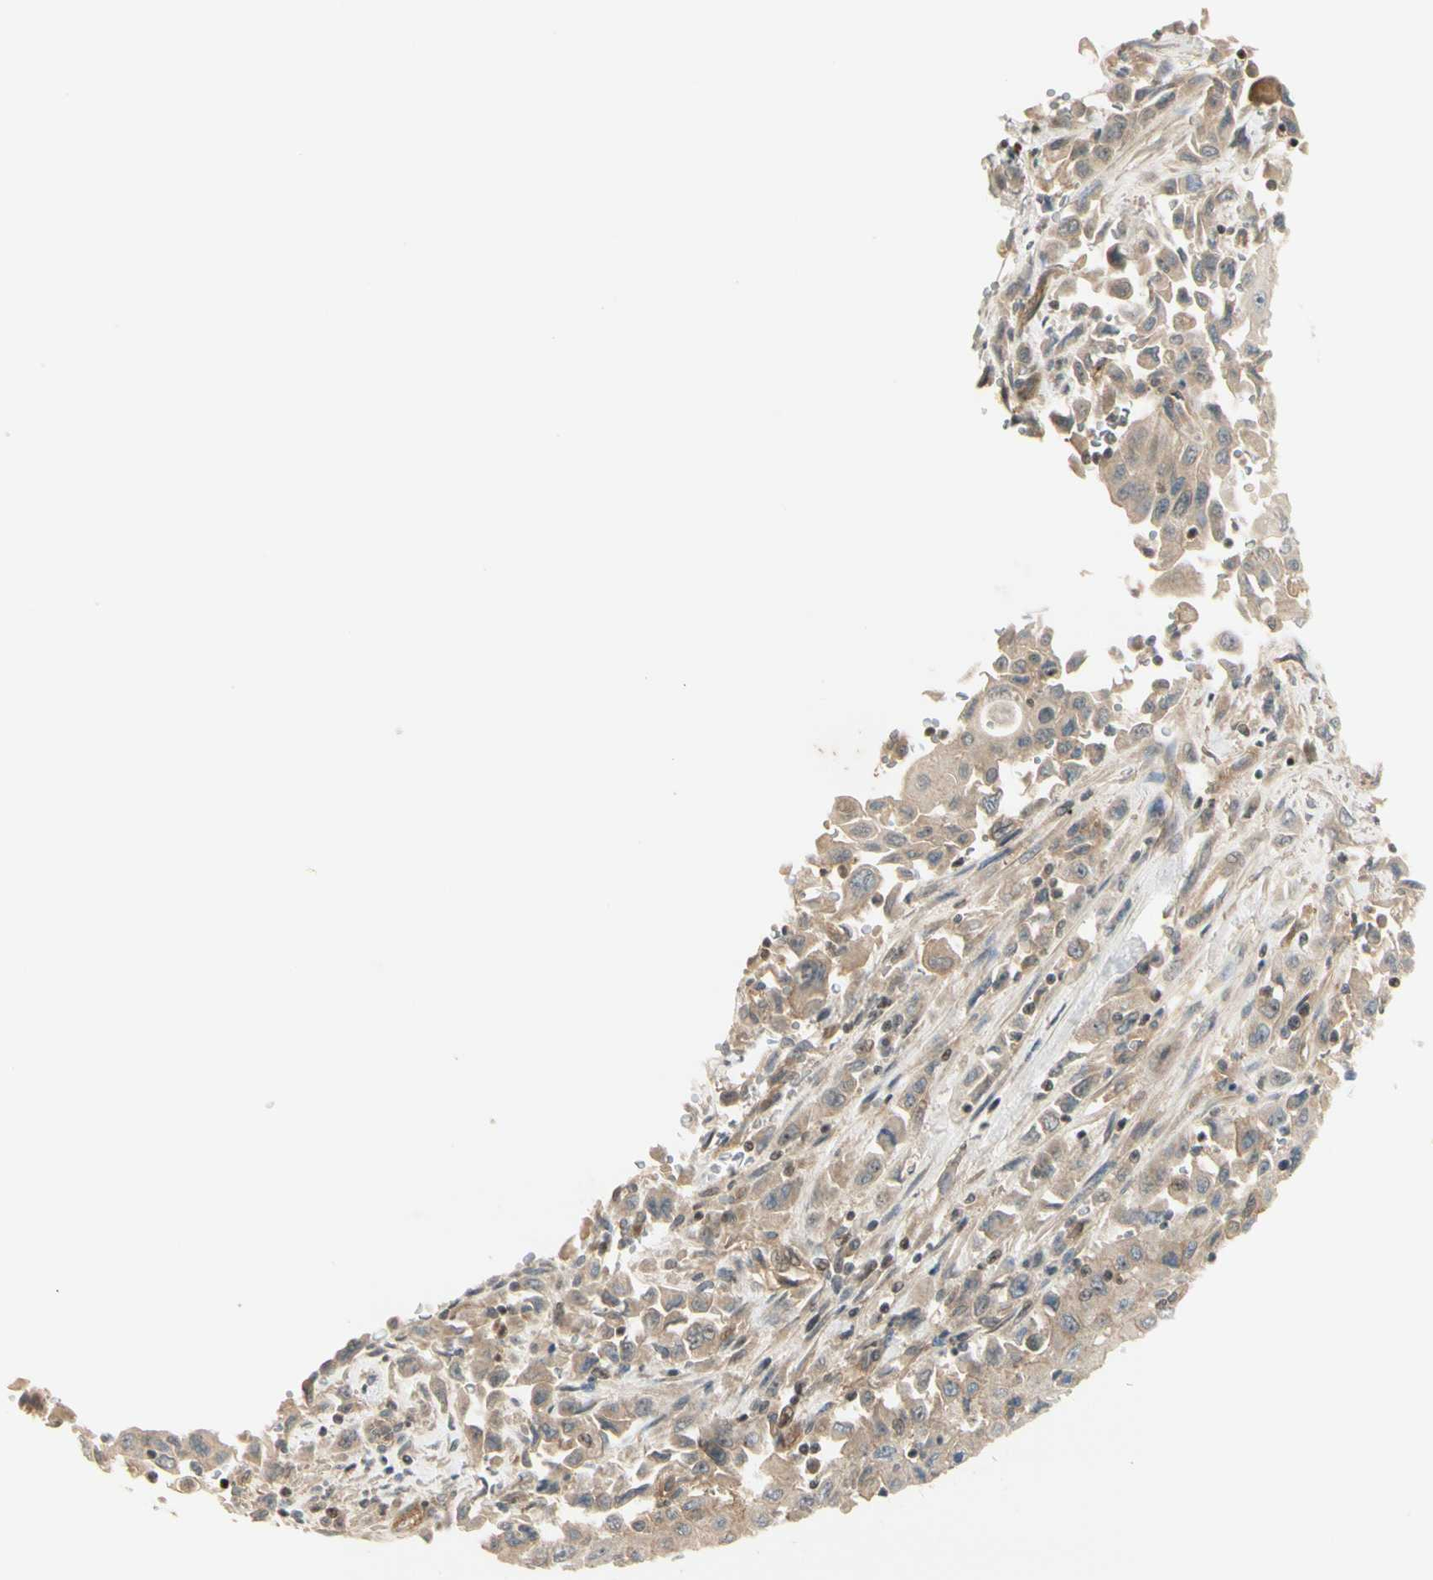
{"staining": {"intensity": "weak", "quantity": ">75%", "location": "cytoplasmic/membranous"}, "tissue": "pancreatic cancer", "cell_type": "Tumor cells", "image_type": "cancer", "snomed": [{"axis": "morphology", "description": "Adenocarcinoma, NOS"}, {"axis": "topography", "description": "Pancreas"}], "caption": "Brown immunohistochemical staining in pancreatic adenocarcinoma displays weak cytoplasmic/membranous expression in approximately >75% of tumor cells.", "gene": "NFYA", "patient": {"sex": "male", "age": 70}}